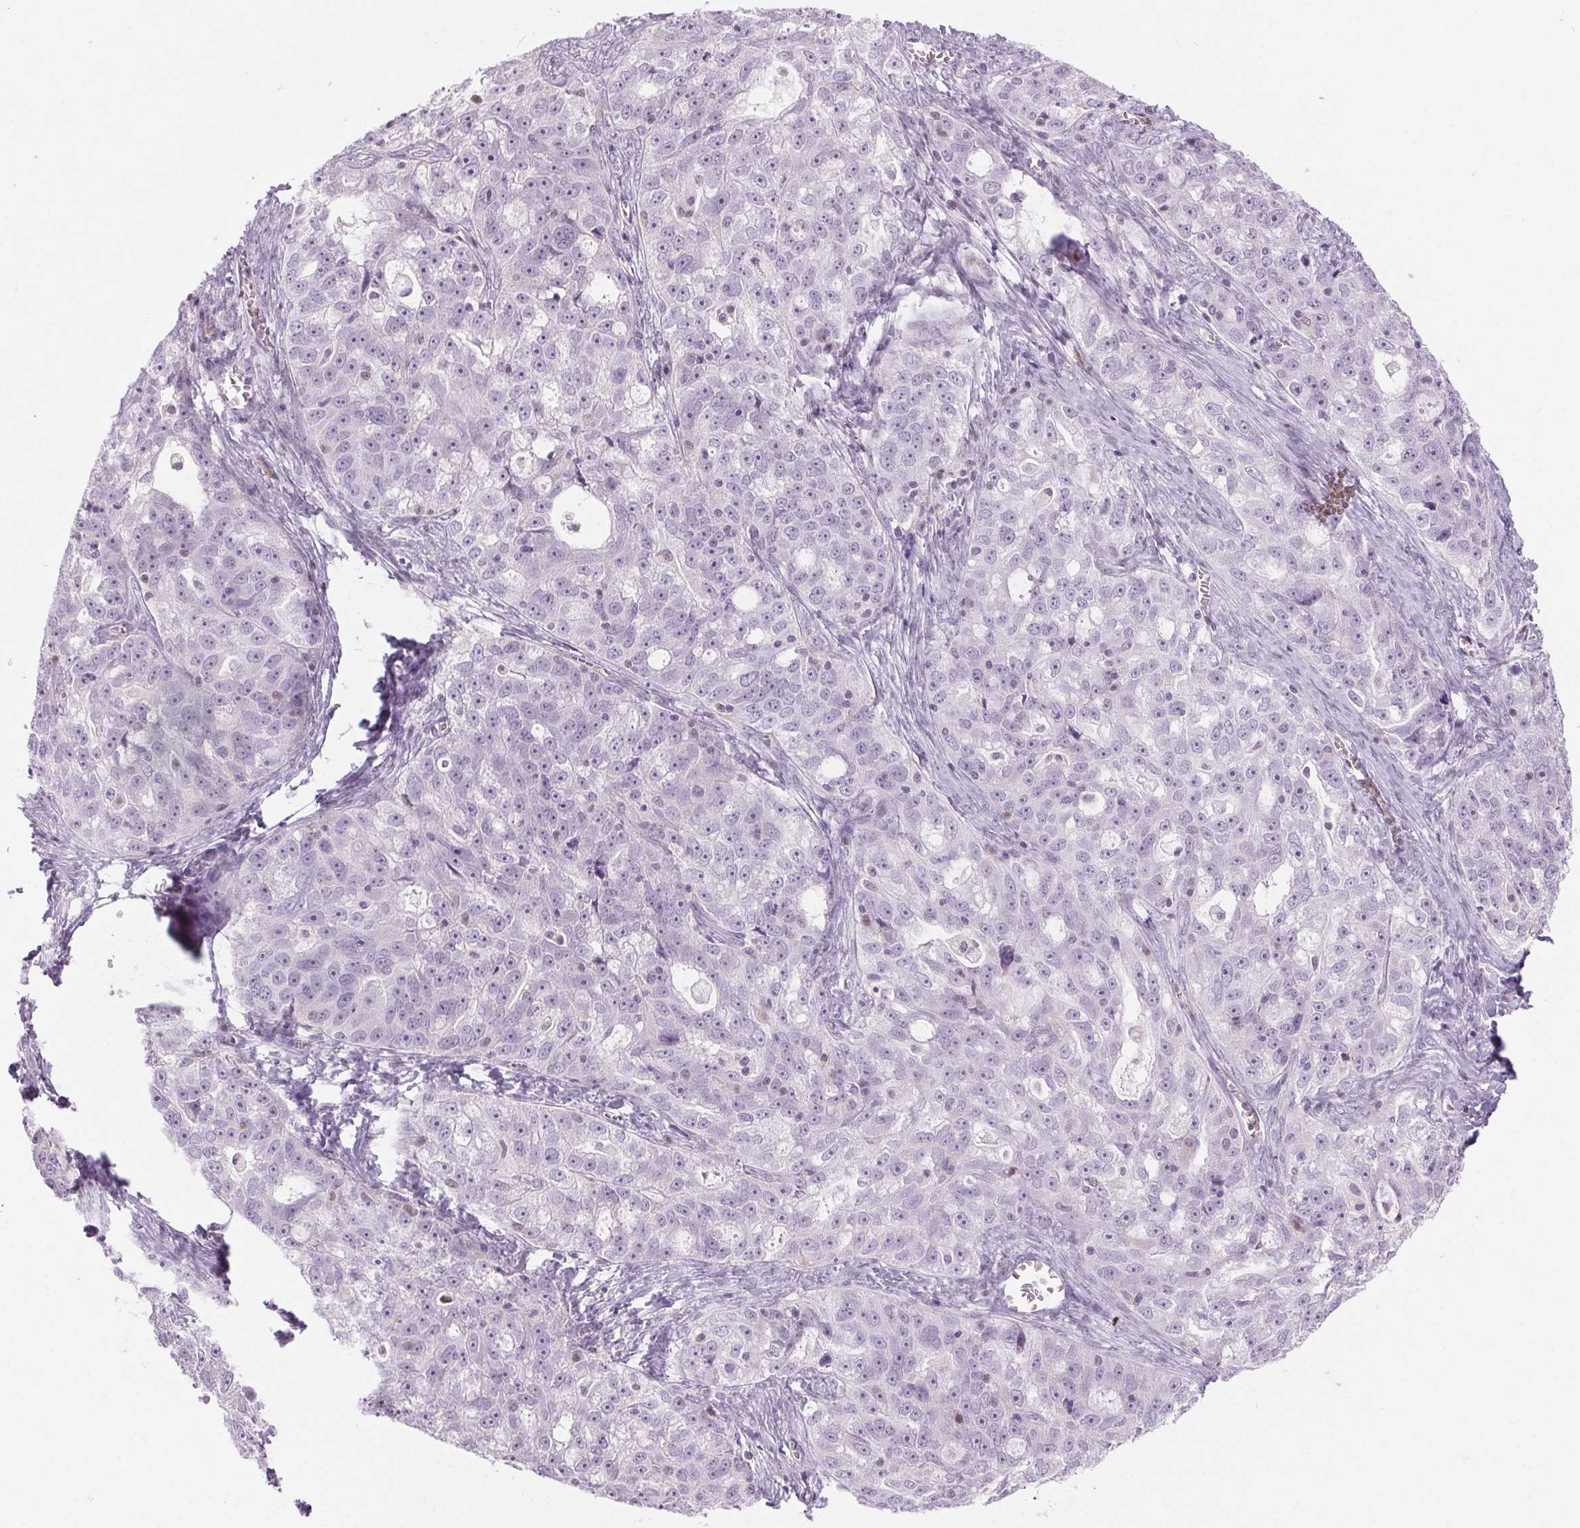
{"staining": {"intensity": "negative", "quantity": "none", "location": "none"}, "tissue": "ovarian cancer", "cell_type": "Tumor cells", "image_type": "cancer", "snomed": [{"axis": "morphology", "description": "Cystadenocarcinoma, serous, NOS"}, {"axis": "topography", "description": "Ovary"}], "caption": "This is an immunohistochemistry image of serous cystadenocarcinoma (ovarian). There is no expression in tumor cells.", "gene": "SLC6A19", "patient": {"sex": "female", "age": 51}}